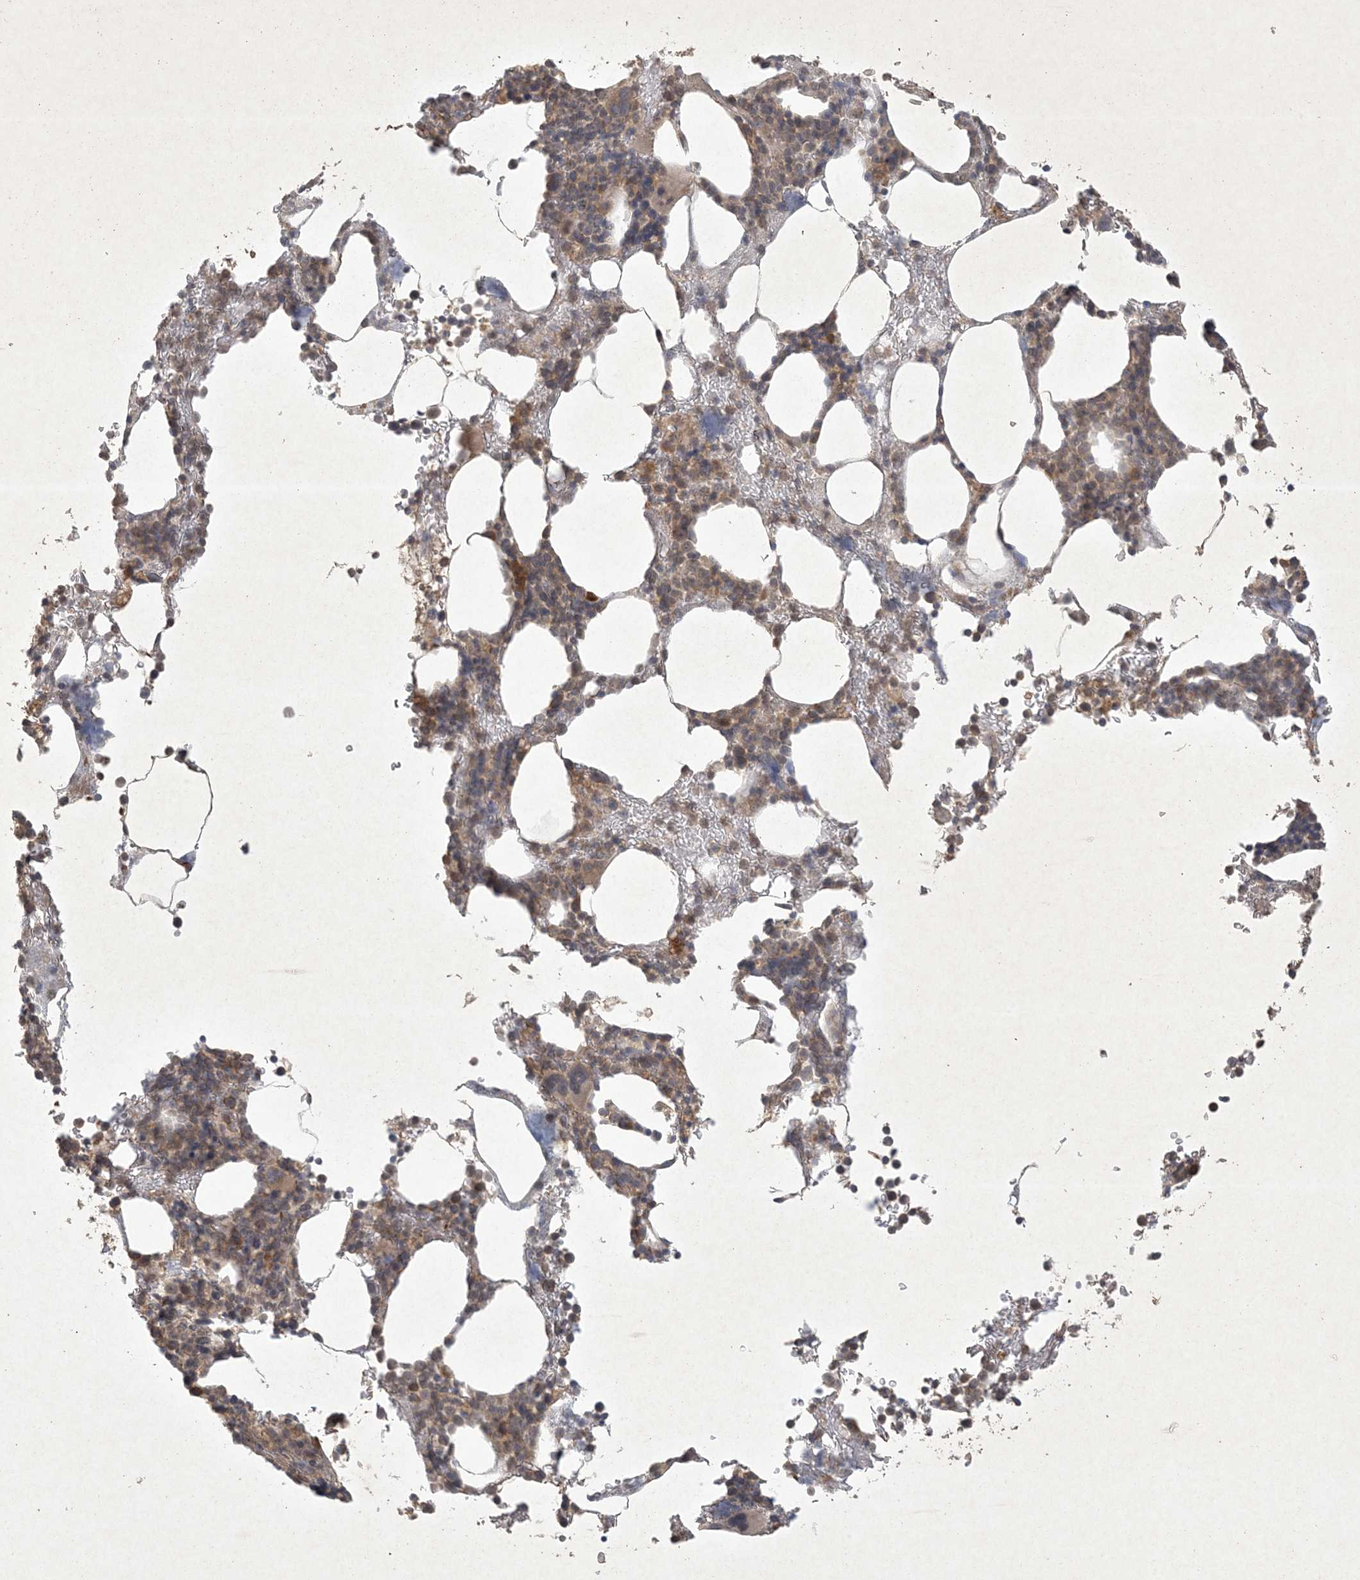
{"staining": {"intensity": "weak", "quantity": "25%-75%", "location": "cytoplasmic/membranous,nuclear"}, "tissue": "bone marrow", "cell_type": "Hematopoietic cells", "image_type": "normal", "snomed": [{"axis": "morphology", "description": "Normal tissue, NOS"}, {"axis": "topography", "description": "Bone marrow"}], "caption": "Weak cytoplasmic/membranous,nuclear positivity is seen in about 25%-75% of hematopoietic cells in benign bone marrow.", "gene": "NRBP2", "patient": {"sex": "male"}}